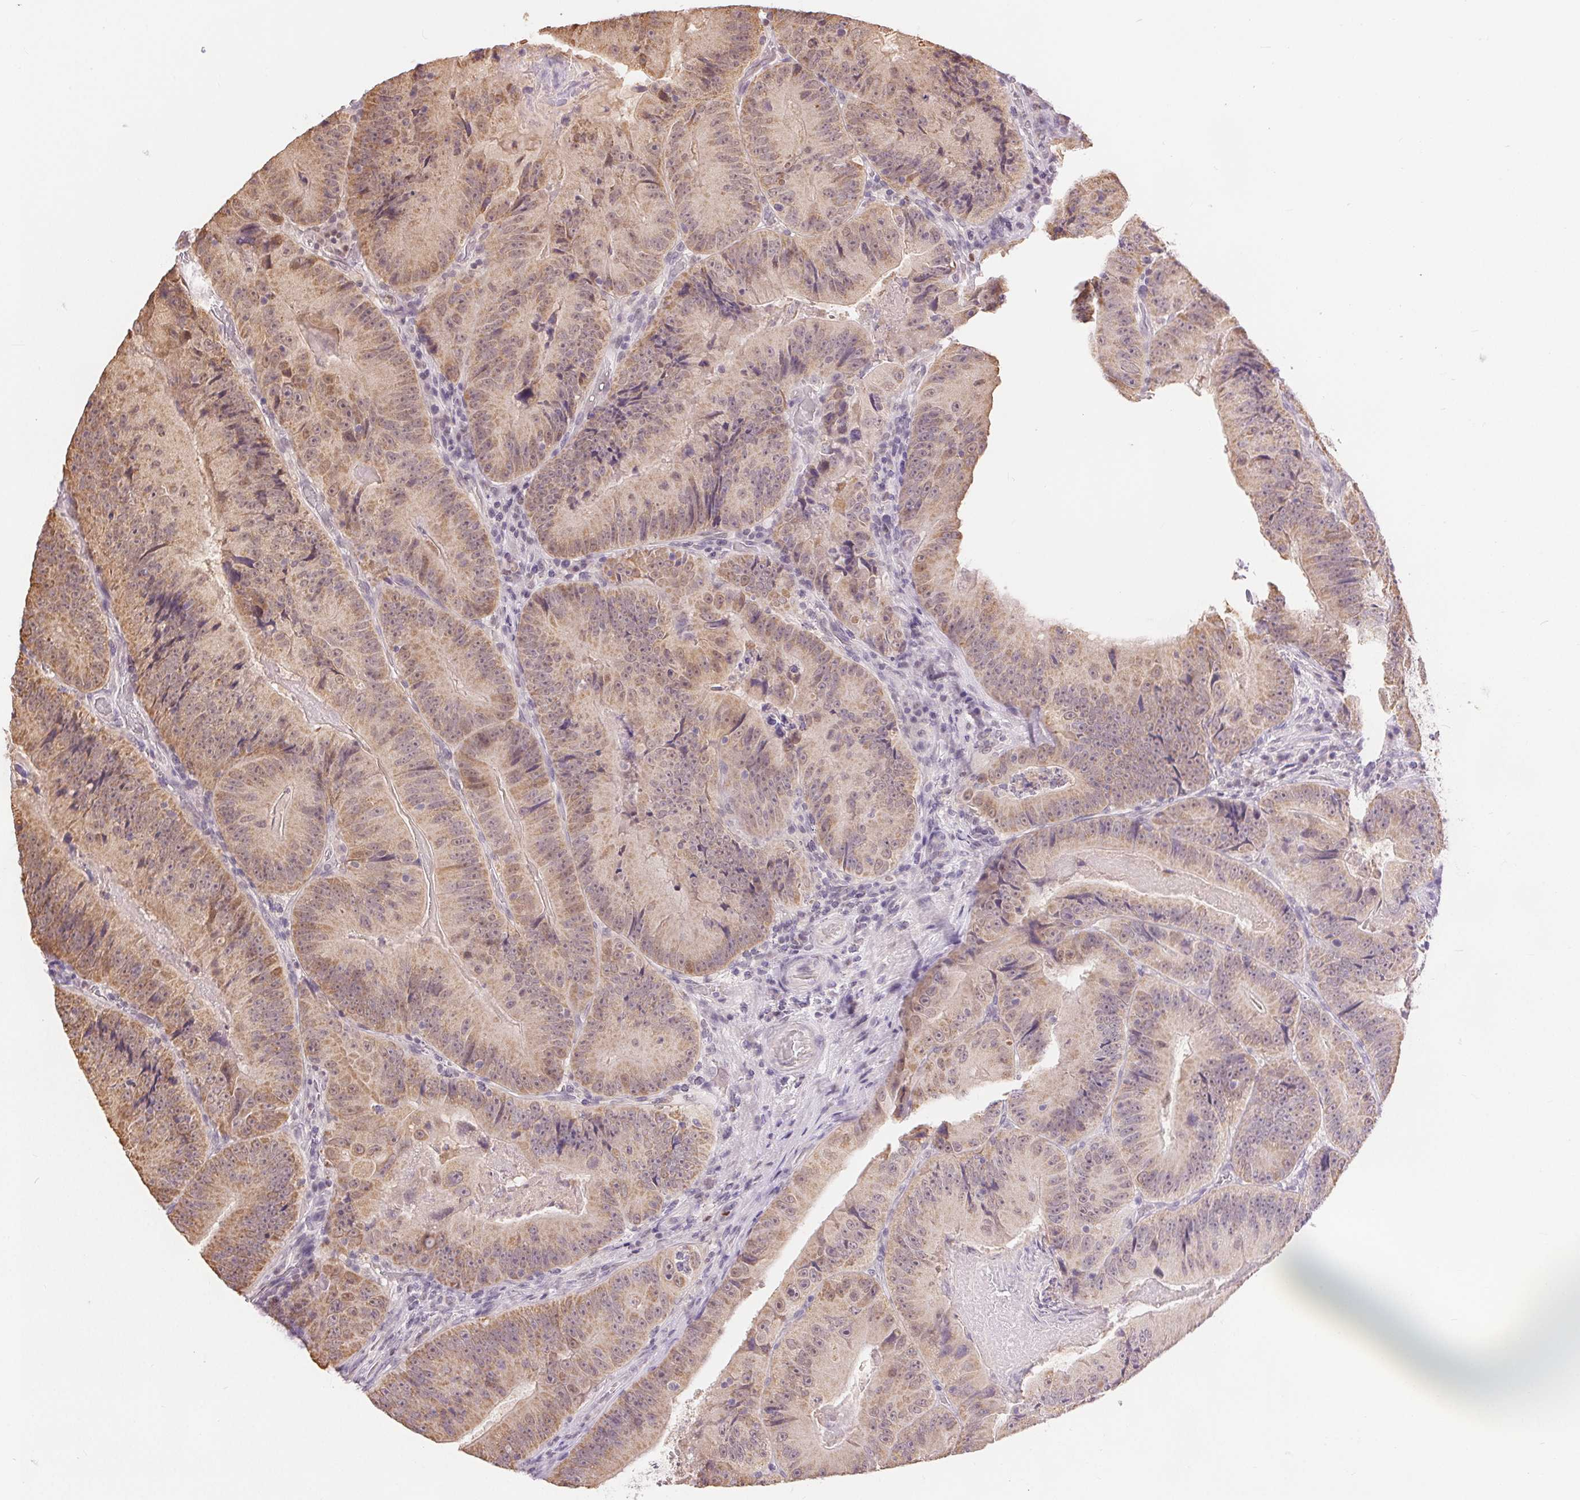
{"staining": {"intensity": "weak", "quantity": ">75%", "location": "cytoplasmic/membranous"}, "tissue": "colorectal cancer", "cell_type": "Tumor cells", "image_type": "cancer", "snomed": [{"axis": "morphology", "description": "Adenocarcinoma, NOS"}, {"axis": "topography", "description": "Colon"}], "caption": "A brown stain labels weak cytoplasmic/membranous staining of a protein in colorectal cancer (adenocarcinoma) tumor cells. The protein of interest is shown in brown color, while the nuclei are stained blue.", "gene": "POU2F2", "patient": {"sex": "female", "age": 86}}